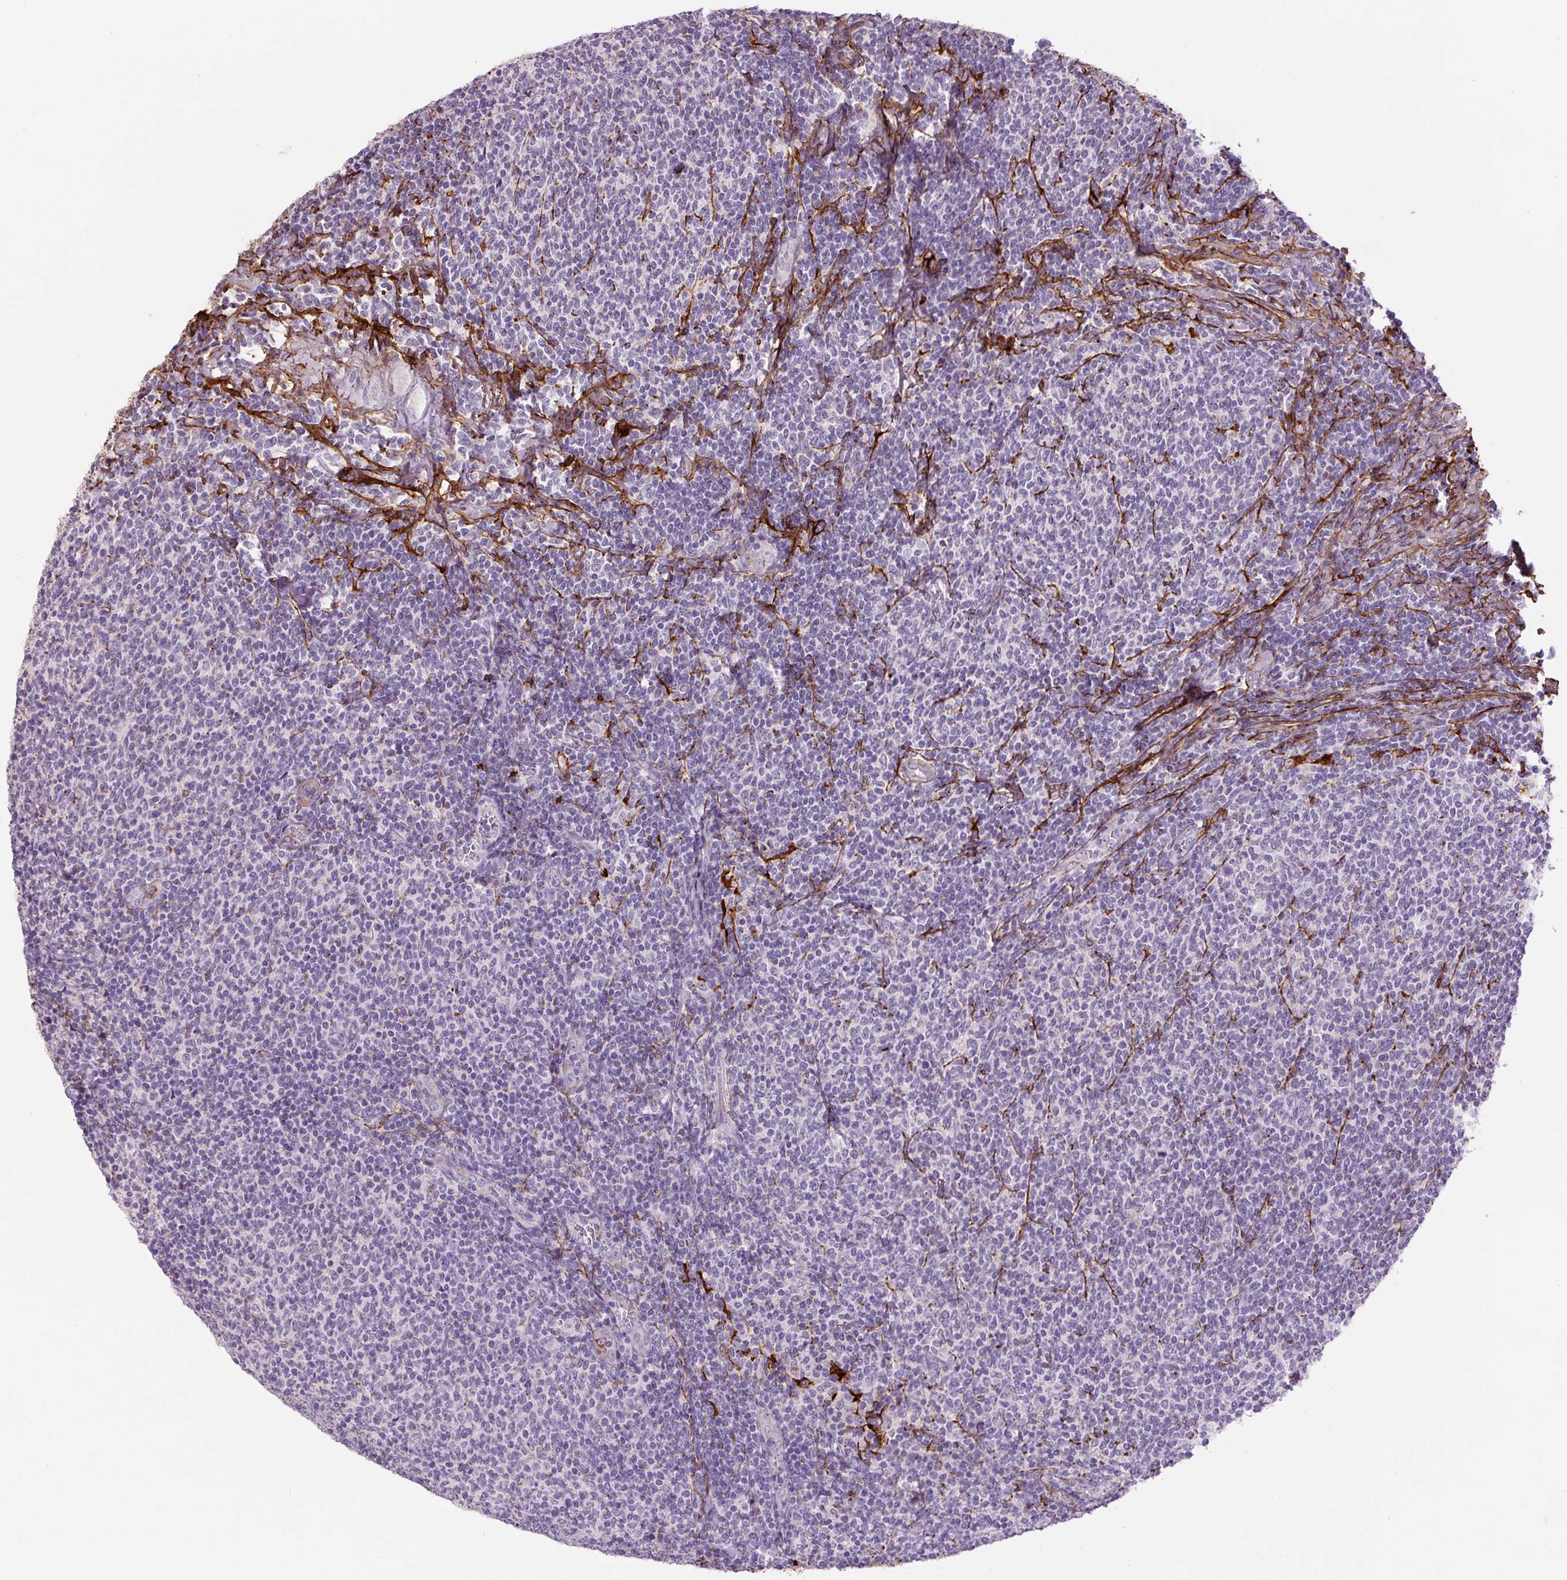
{"staining": {"intensity": "negative", "quantity": "none", "location": "none"}, "tissue": "lymphoma", "cell_type": "Tumor cells", "image_type": "cancer", "snomed": [{"axis": "morphology", "description": "Malignant lymphoma, non-Hodgkin's type, Low grade"}, {"axis": "topography", "description": "Lymph node"}], "caption": "There is no significant staining in tumor cells of low-grade malignant lymphoma, non-Hodgkin's type.", "gene": "FBN1", "patient": {"sex": "male", "age": 52}}